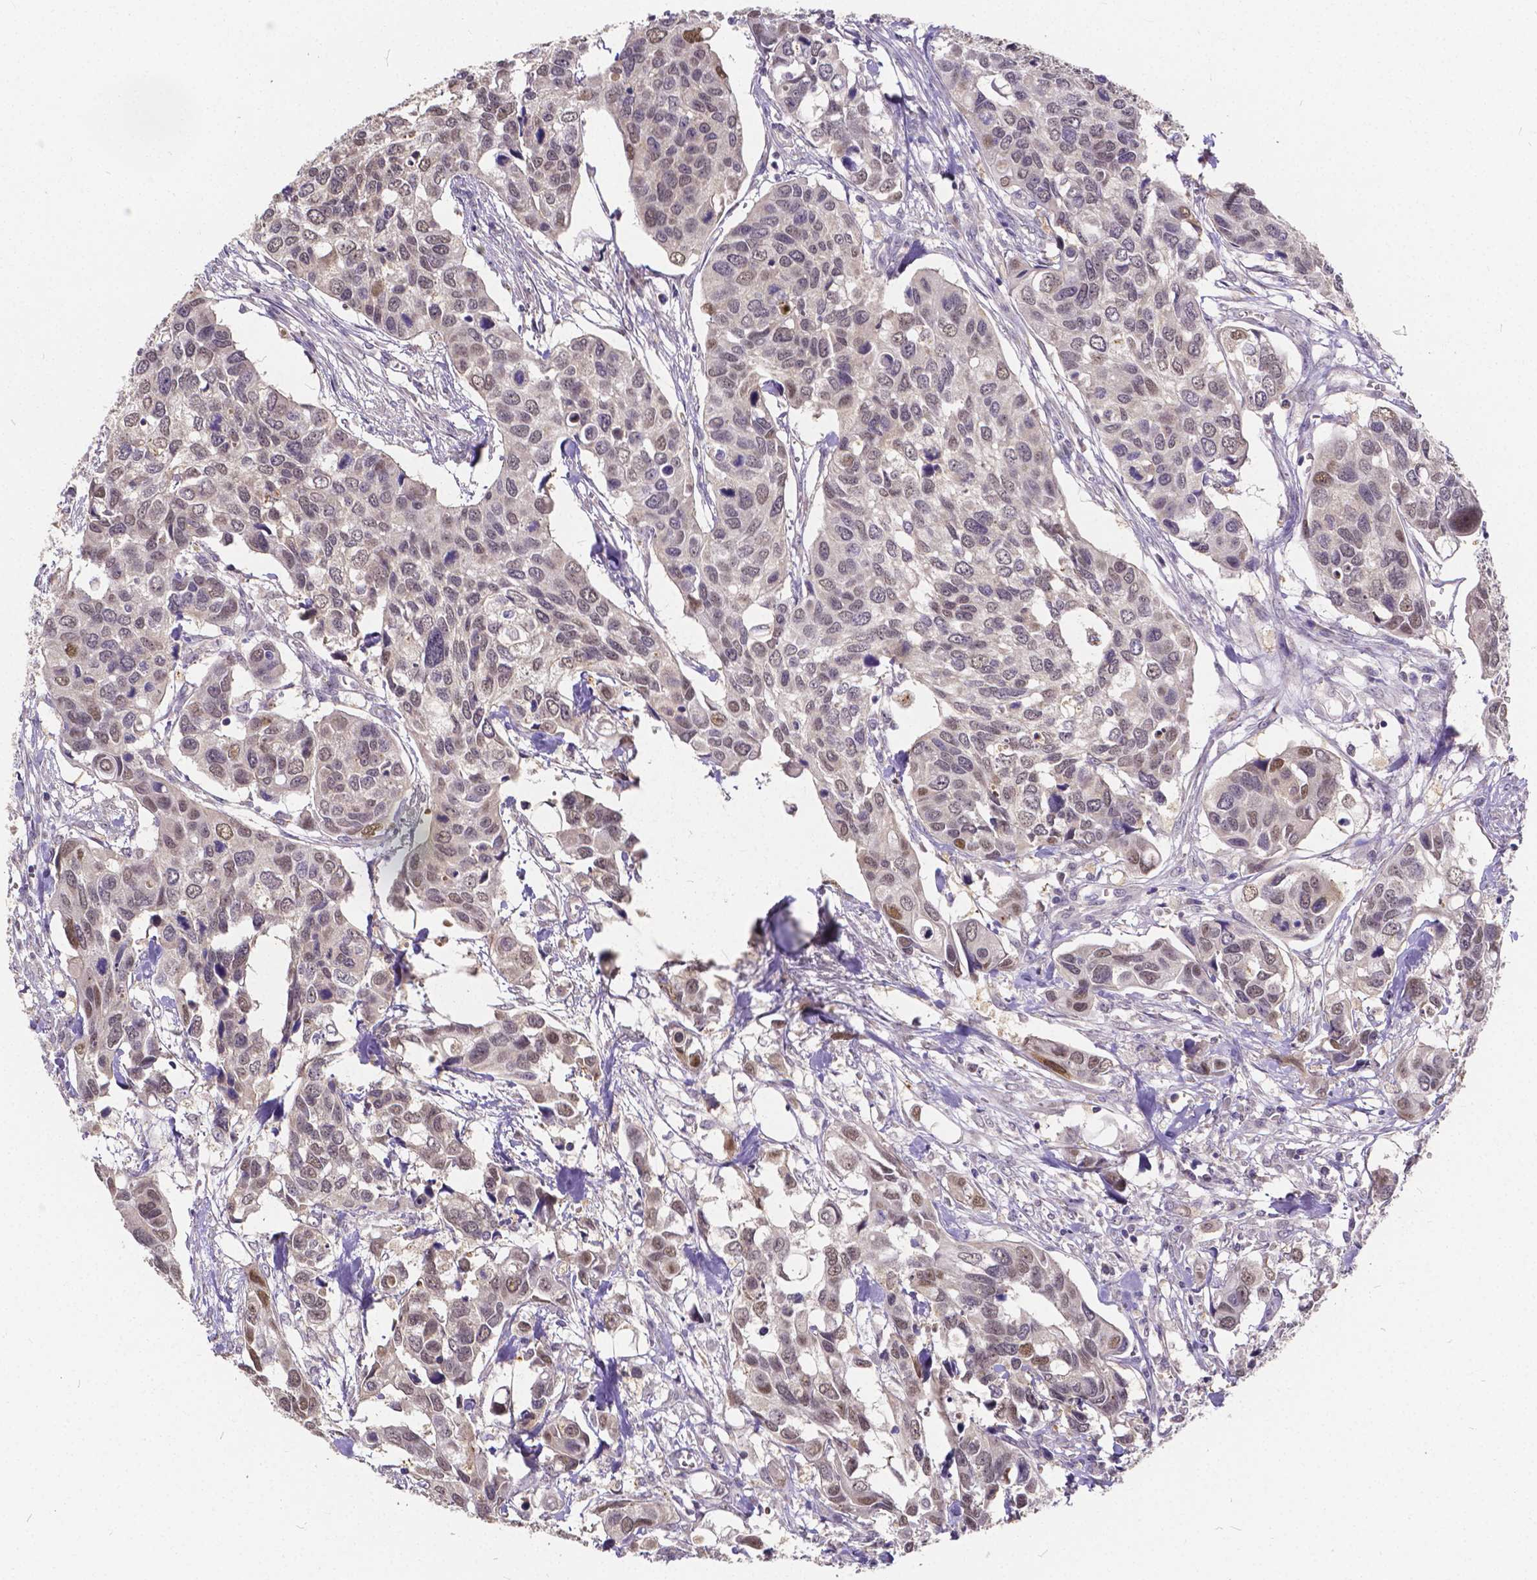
{"staining": {"intensity": "weak", "quantity": ">75%", "location": "nuclear"}, "tissue": "urothelial cancer", "cell_type": "Tumor cells", "image_type": "cancer", "snomed": [{"axis": "morphology", "description": "Urothelial carcinoma, High grade"}, {"axis": "topography", "description": "Urinary bladder"}], "caption": "The histopathology image reveals a brown stain indicating the presence of a protein in the nuclear of tumor cells in high-grade urothelial carcinoma.", "gene": "CTNNA2", "patient": {"sex": "male", "age": 60}}